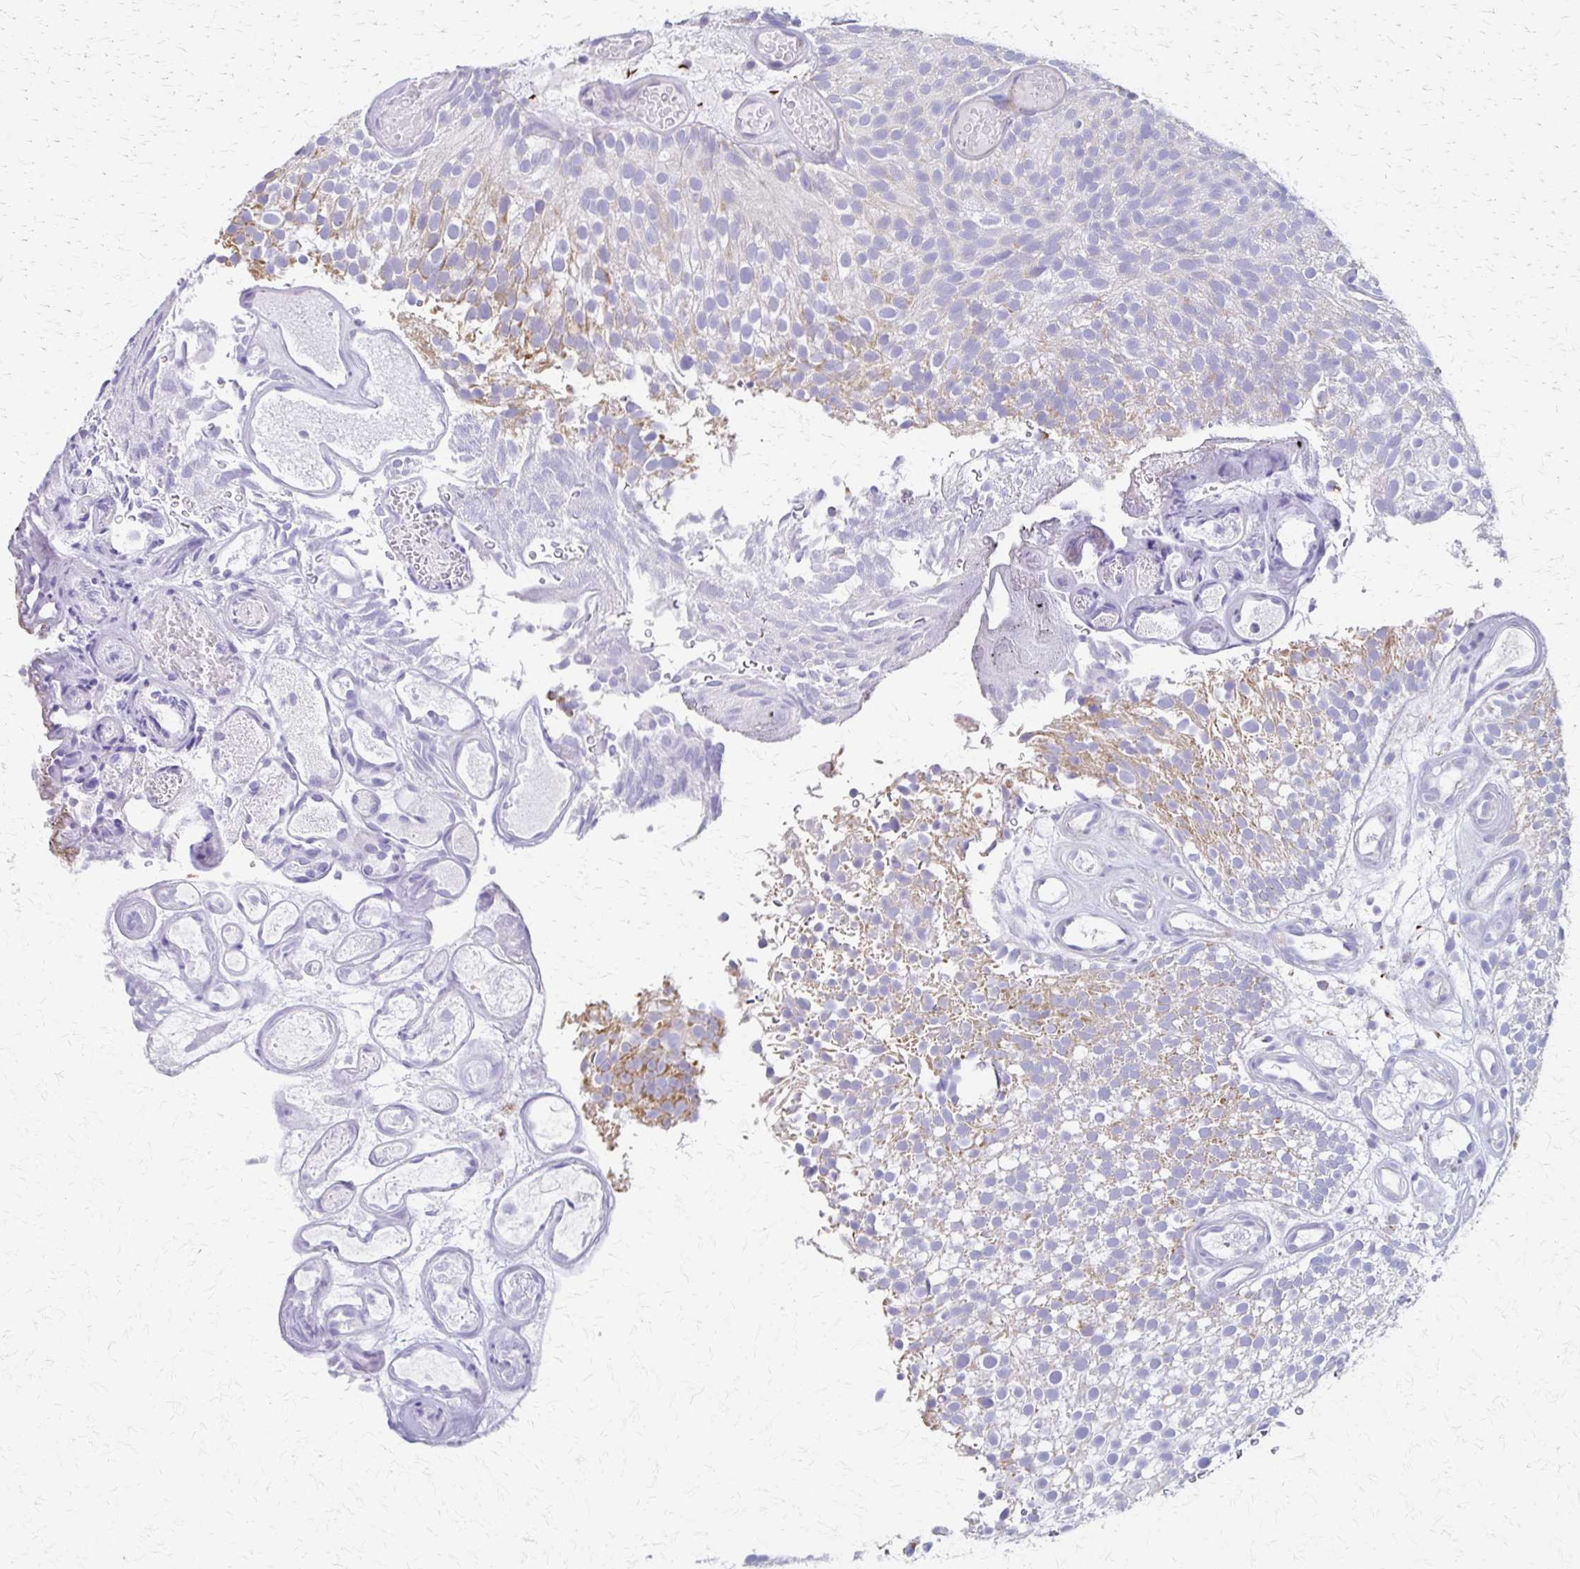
{"staining": {"intensity": "weak", "quantity": "<25%", "location": "cytoplasmic/membranous"}, "tissue": "urothelial cancer", "cell_type": "Tumor cells", "image_type": "cancer", "snomed": [{"axis": "morphology", "description": "Urothelial carcinoma, Low grade"}, {"axis": "topography", "description": "Urinary bladder"}], "caption": "An immunohistochemistry (IHC) photomicrograph of urothelial carcinoma (low-grade) is shown. There is no staining in tumor cells of urothelial carcinoma (low-grade).", "gene": "ZSCAN5B", "patient": {"sex": "male", "age": 78}}